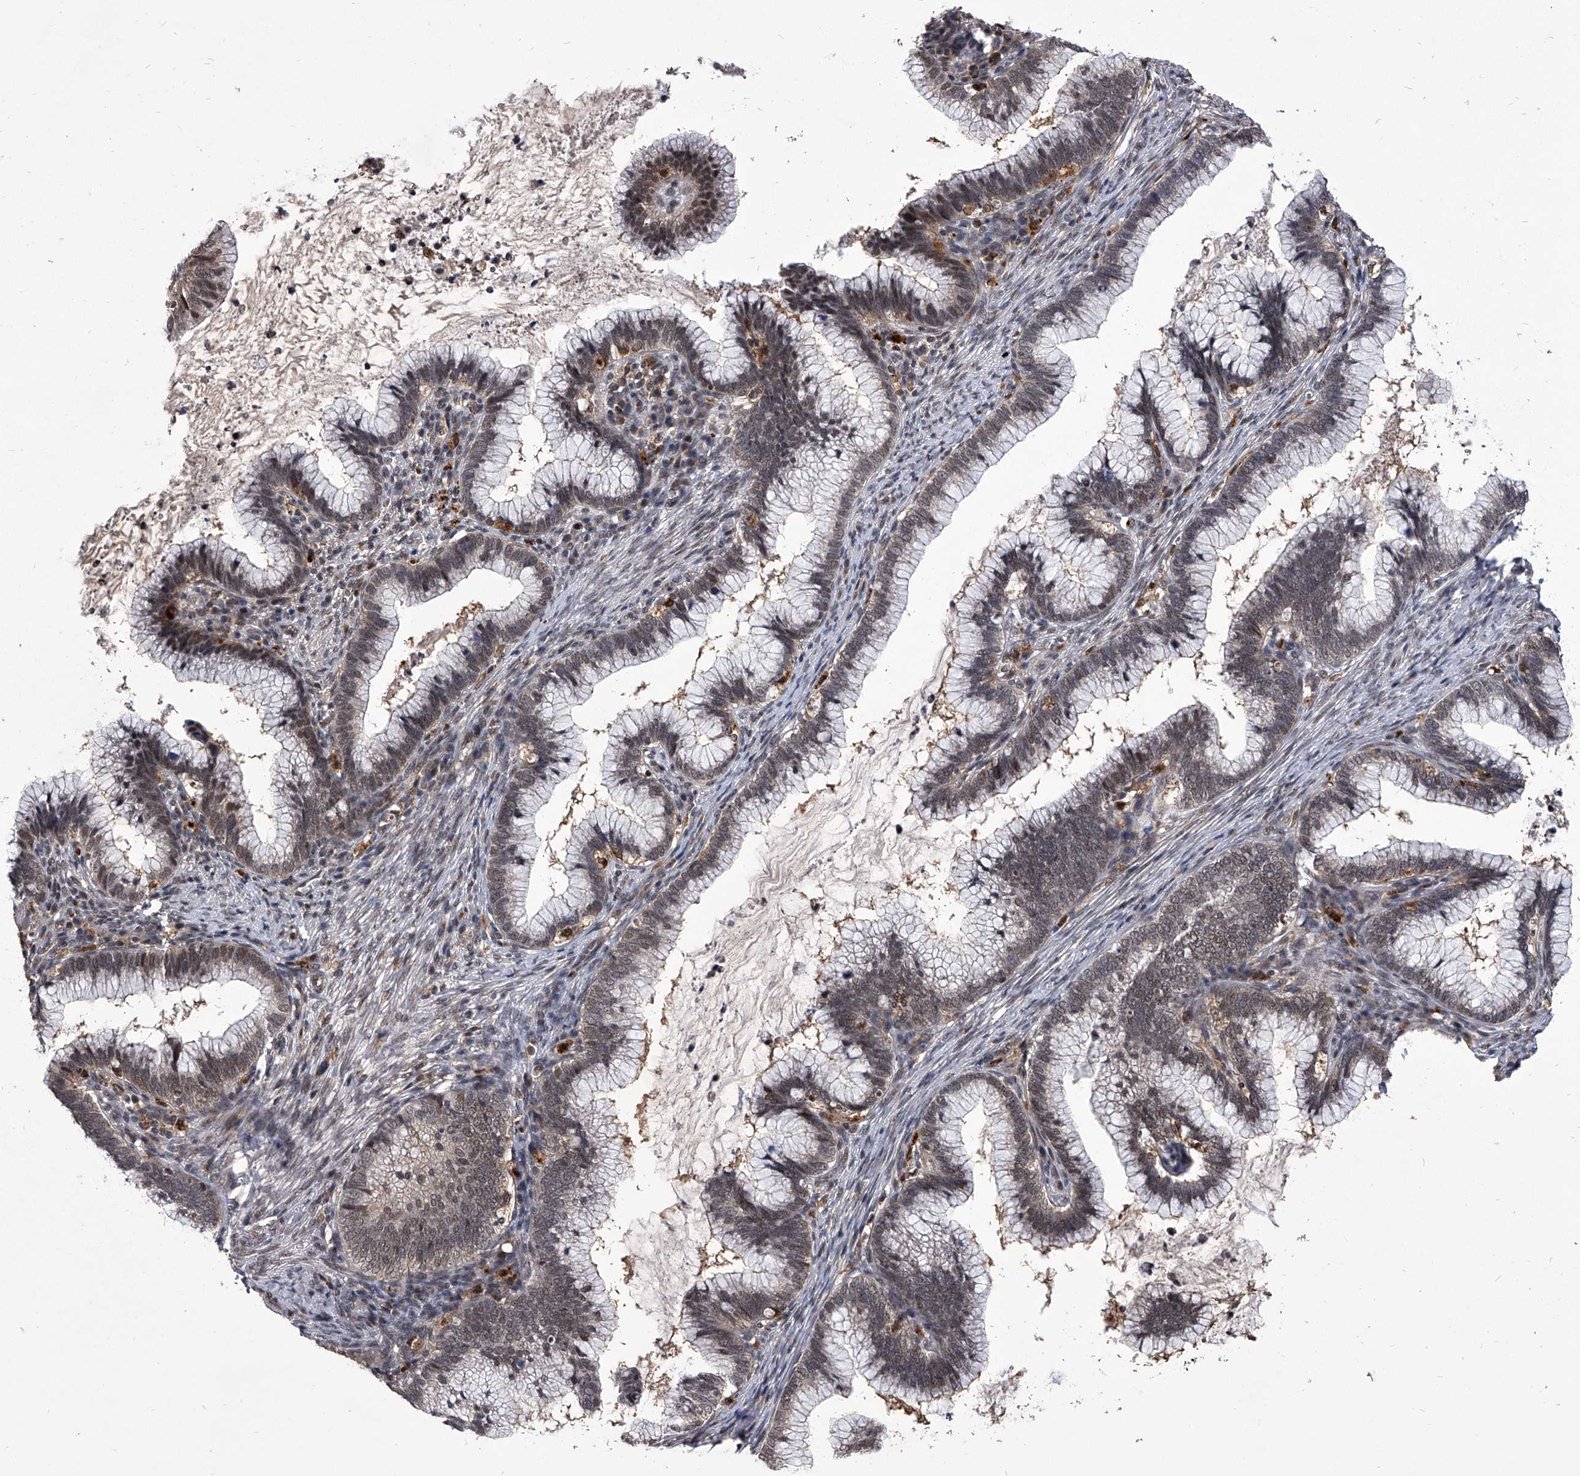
{"staining": {"intensity": "weak", "quantity": "25%-75%", "location": "cytoplasmic/membranous,nuclear"}, "tissue": "cervical cancer", "cell_type": "Tumor cells", "image_type": "cancer", "snomed": [{"axis": "morphology", "description": "Adenocarcinoma, NOS"}, {"axis": "topography", "description": "Cervix"}], "caption": "High-magnification brightfield microscopy of cervical cancer stained with DAB (brown) and counterstained with hematoxylin (blue). tumor cells exhibit weak cytoplasmic/membranous and nuclear expression is present in approximately25%-75% of cells.", "gene": "CMTR1", "patient": {"sex": "female", "age": 36}}